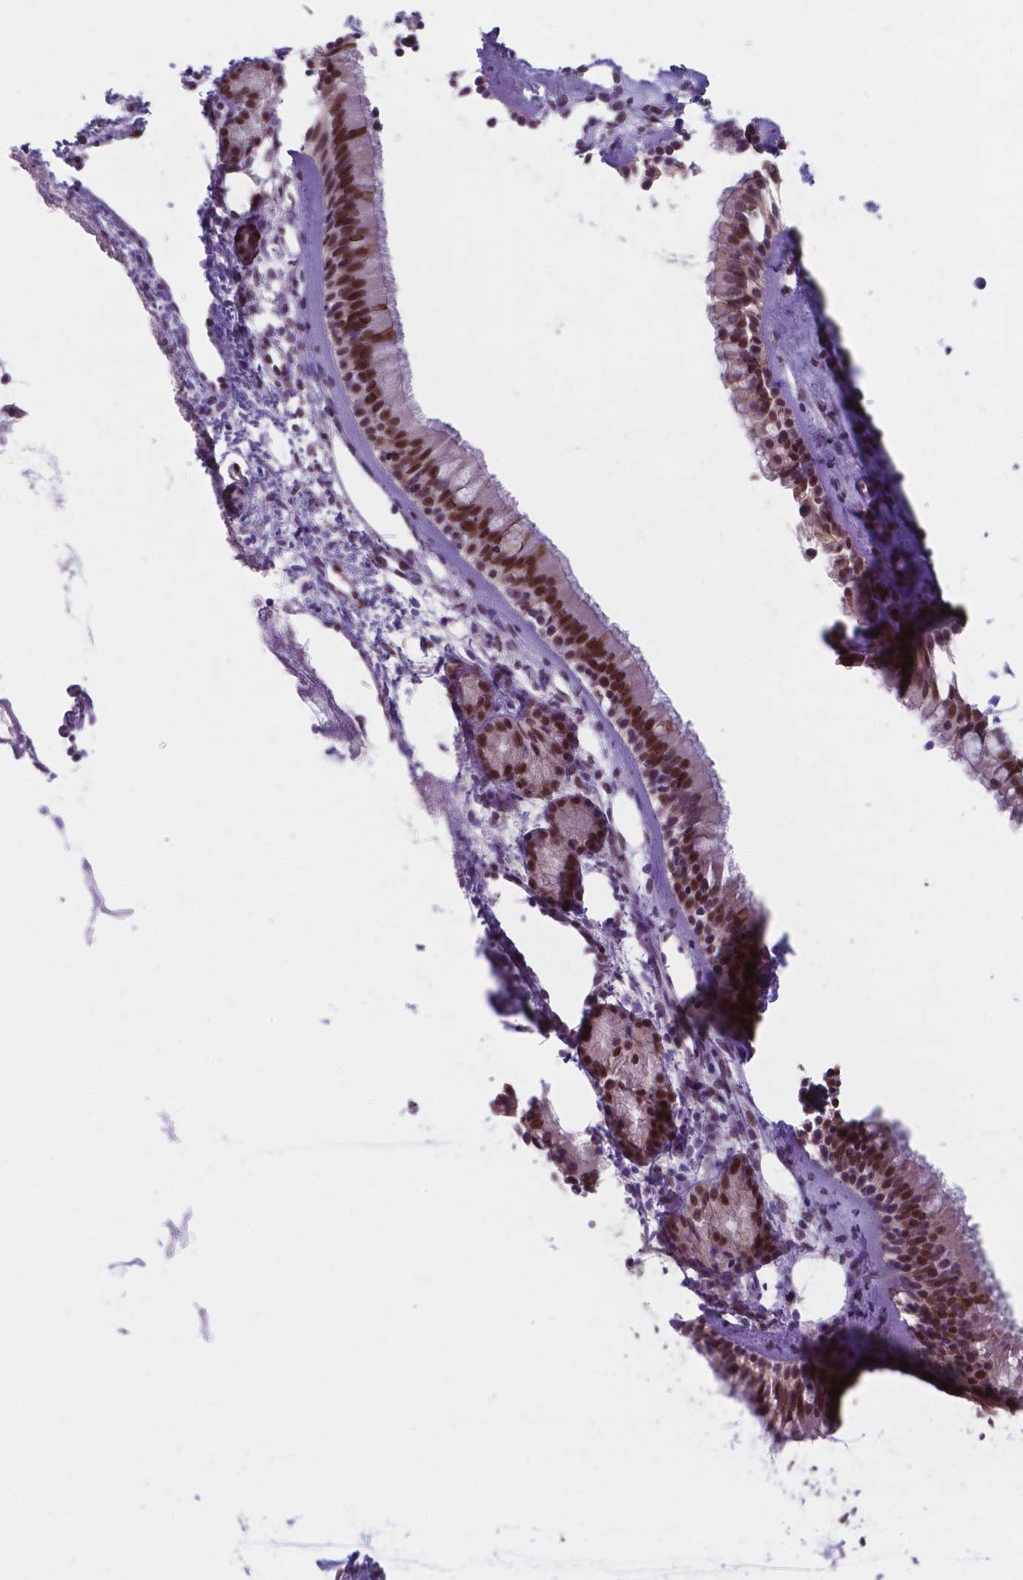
{"staining": {"intensity": "moderate", "quantity": ">75%", "location": "nuclear"}, "tissue": "nasopharynx", "cell_type": "Respiratory epithelial cells", "image_type": "normal", "snomed": [{"axis": "morphology", "description": "Normal tissue, NOS"}, {"axis": "topography", "description": "Nasopharynx"}], "caption": "A brown stain shows moderate nuclear expression of a protein in respiratory epithelial cells of benign human nasopharynx.", "gene": "UBE2E2", "patient": {"sex": "female", "age": 52}}